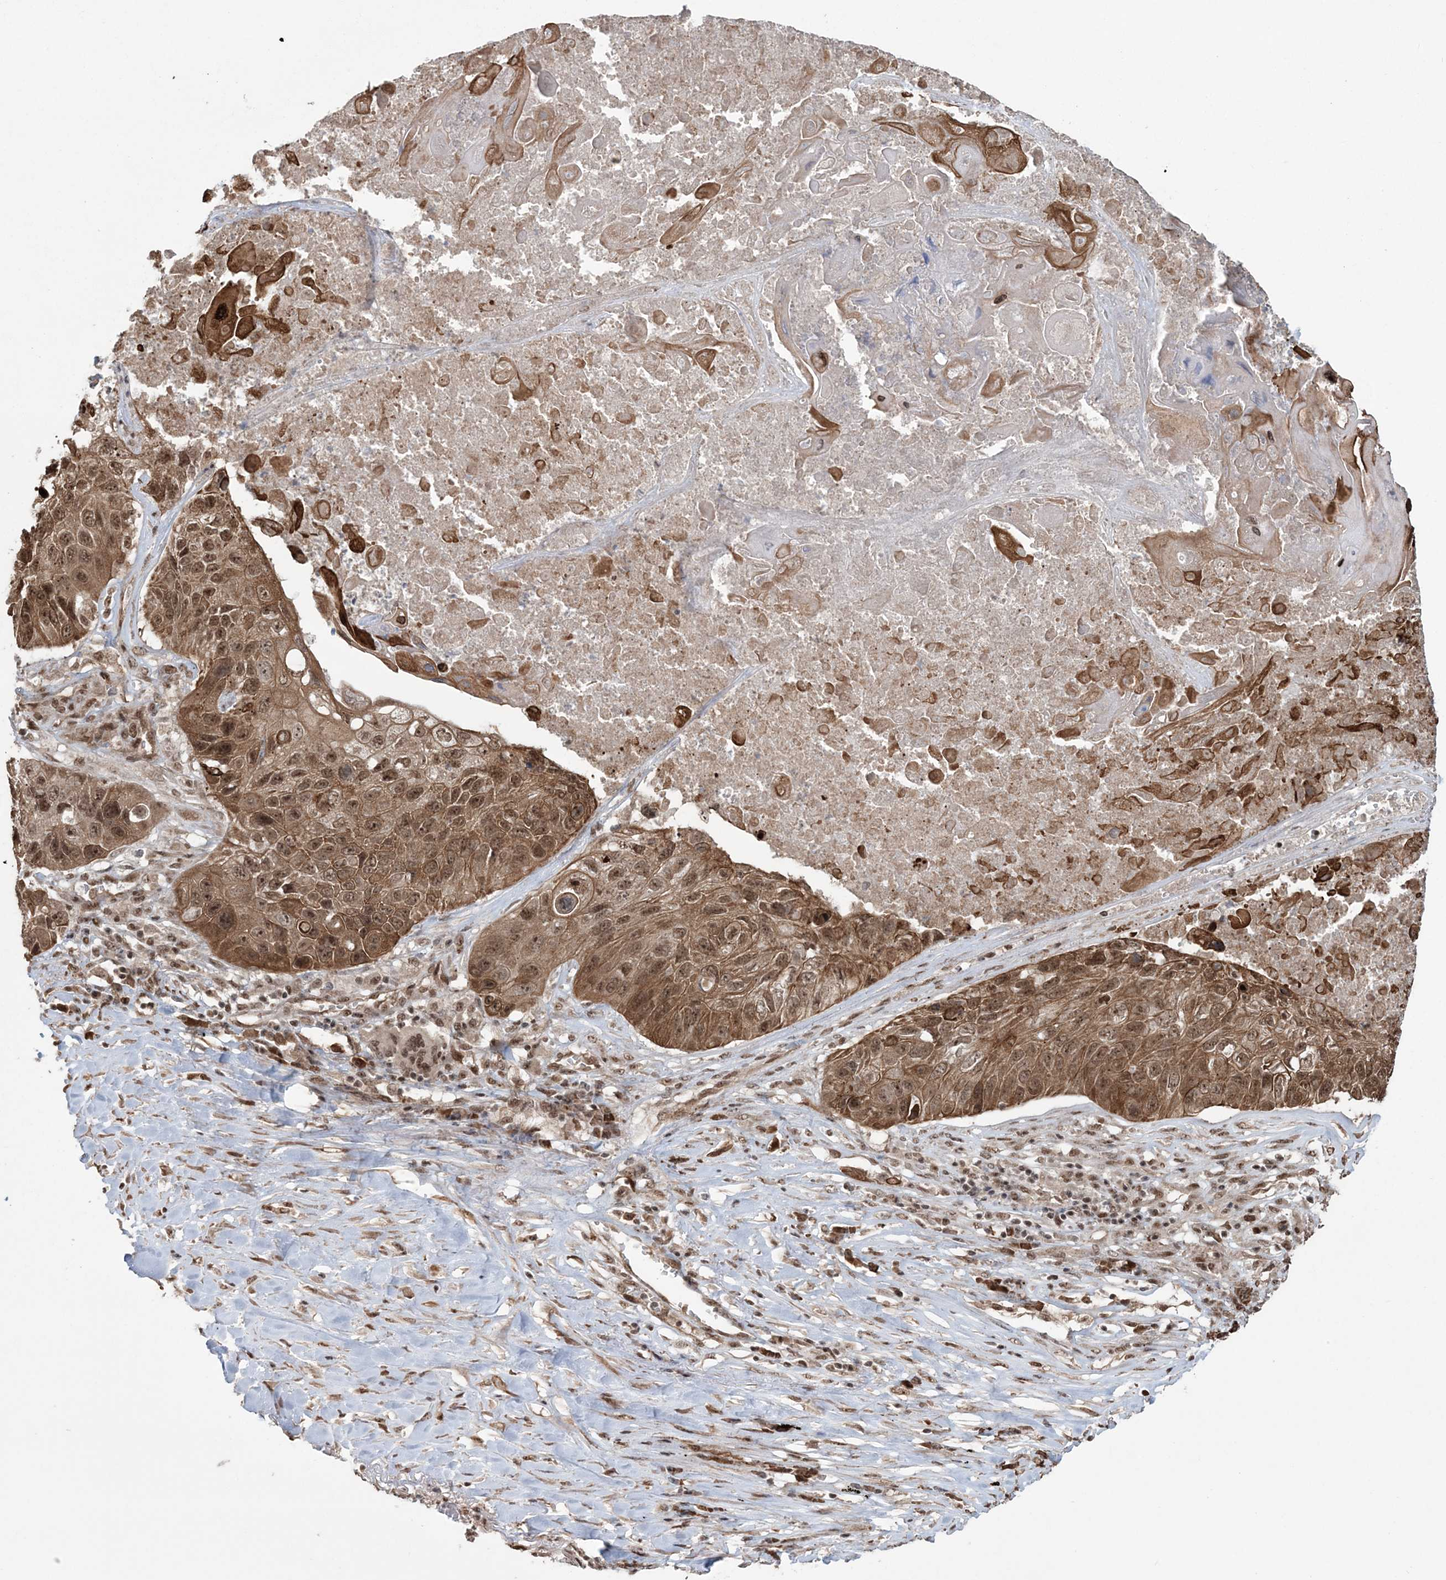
{"staining": {"intensity": "moderate", "quantity": ">75%", "location": "cytoplasmic/membranous,nuclear"}, "tissue": "lung cancer", "cell_type": "Tumor cells", "image_type": "cancer", "snomed": [{"axis": "morphology", "description": "Squamous cell carcinoma, NOS"}, {"axis": "topography", "description": "Lung"}], "caption": "A high-resolution histopathology image shows immunohistochemistry staining of lung cancer, which shows moderate cytoplasmic/membranous and nuclear staining in approximately >75% of tumor cells.", "gene": "EPB41L4A", "patient": {"sex": "male", "age": 61}}